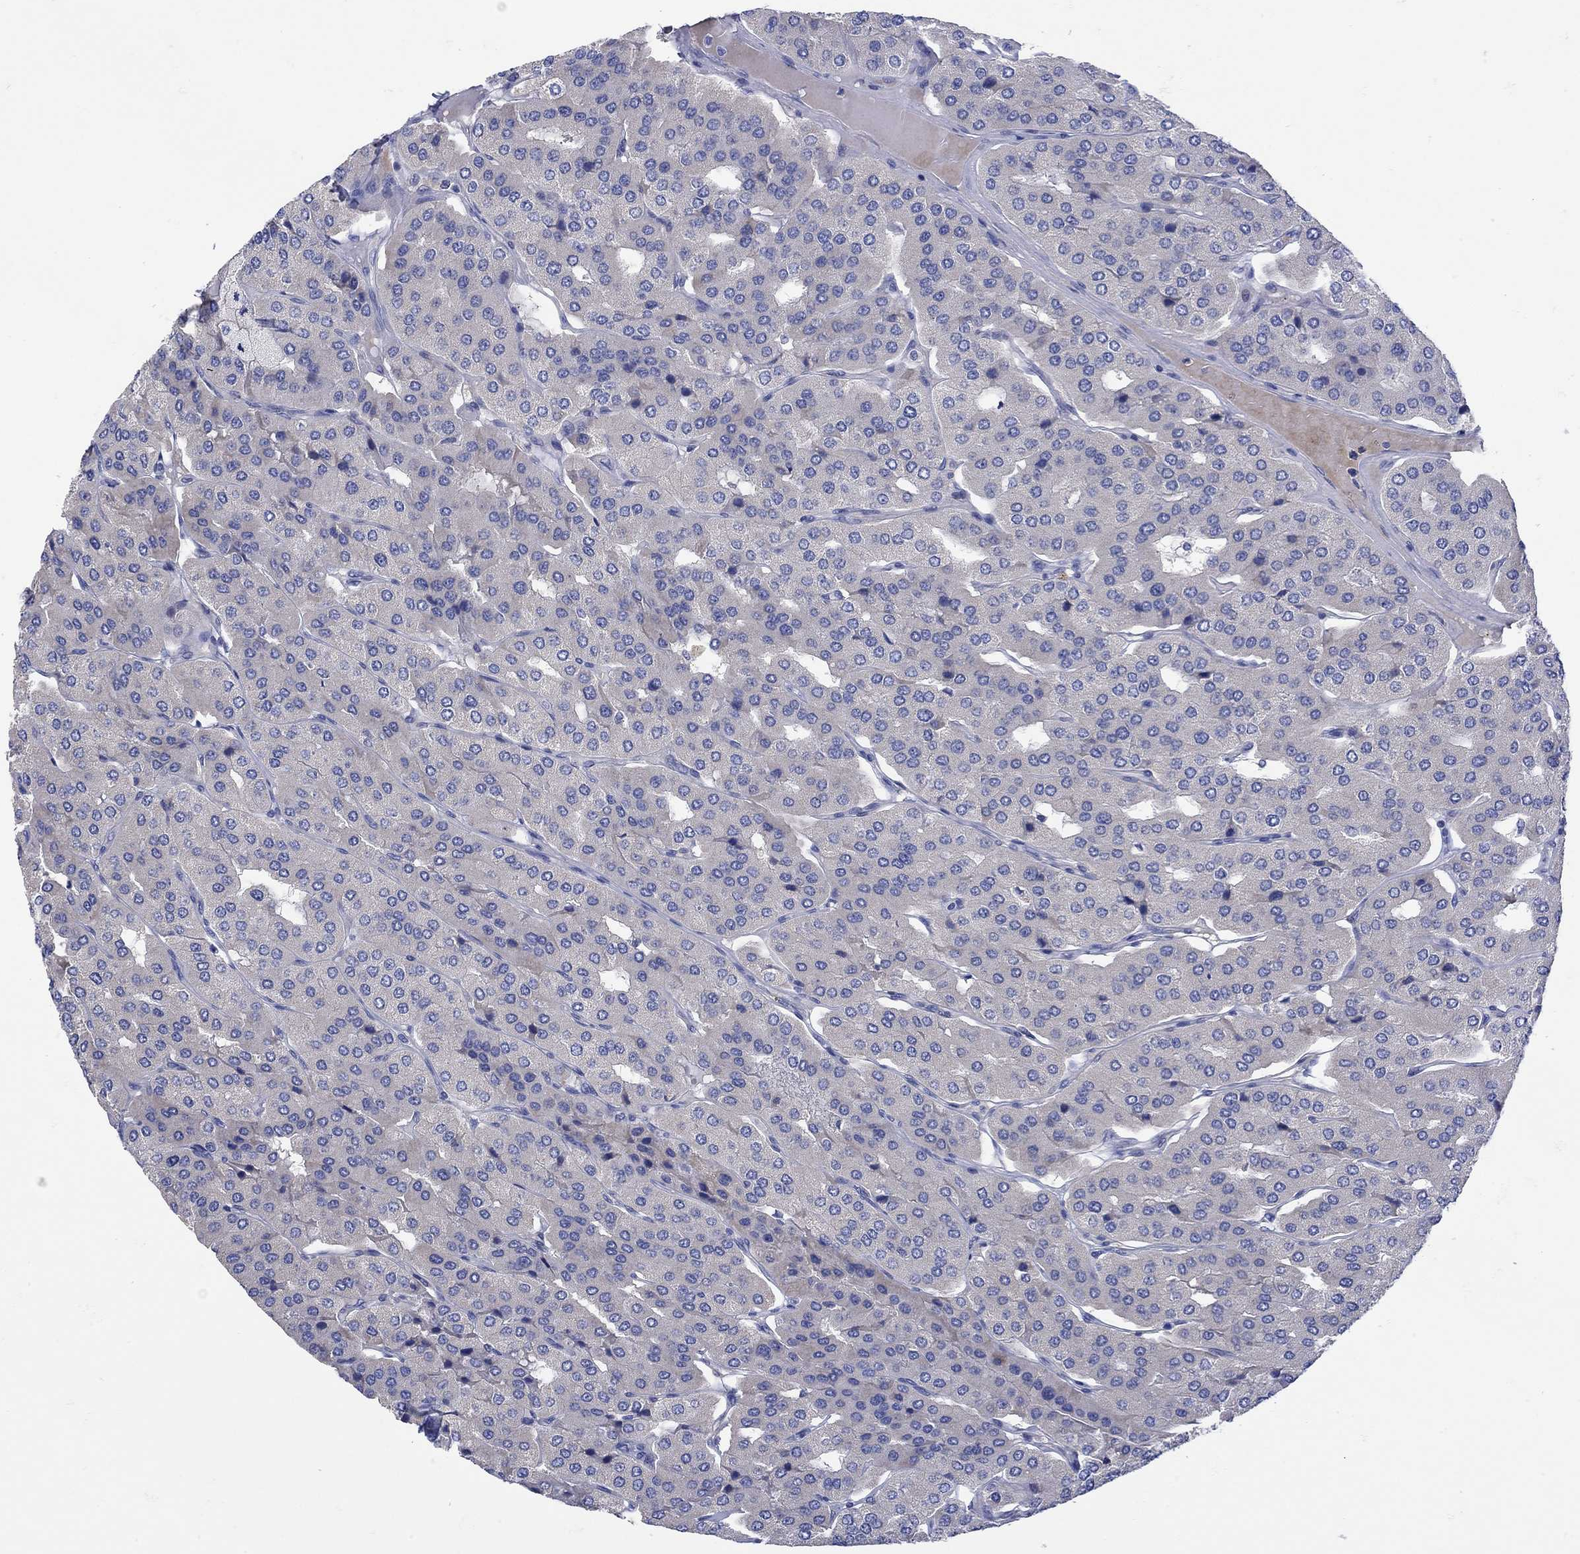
{"staining": {"intensity": "negative", "quantity": "none", "location": "none"}, "tissue": "parathyroid gland", "cell_type": "Glandular cells", "image_type": "normal", "snomed": [{"axis": "morphology", "description": "Normal tissue, NOS"}, {"axis": "morphology", "description": "Adenoma, NOS"}, {"axis": "topography", "description": "Parathyroid gland"}], "caption": "The histopathology image exhibits no significant positivity in glandular cells of parathyroid gland. Nuclei are stained in blue.", "gene": "MSI1", "patient": {"sex": "female", "age": 86}}